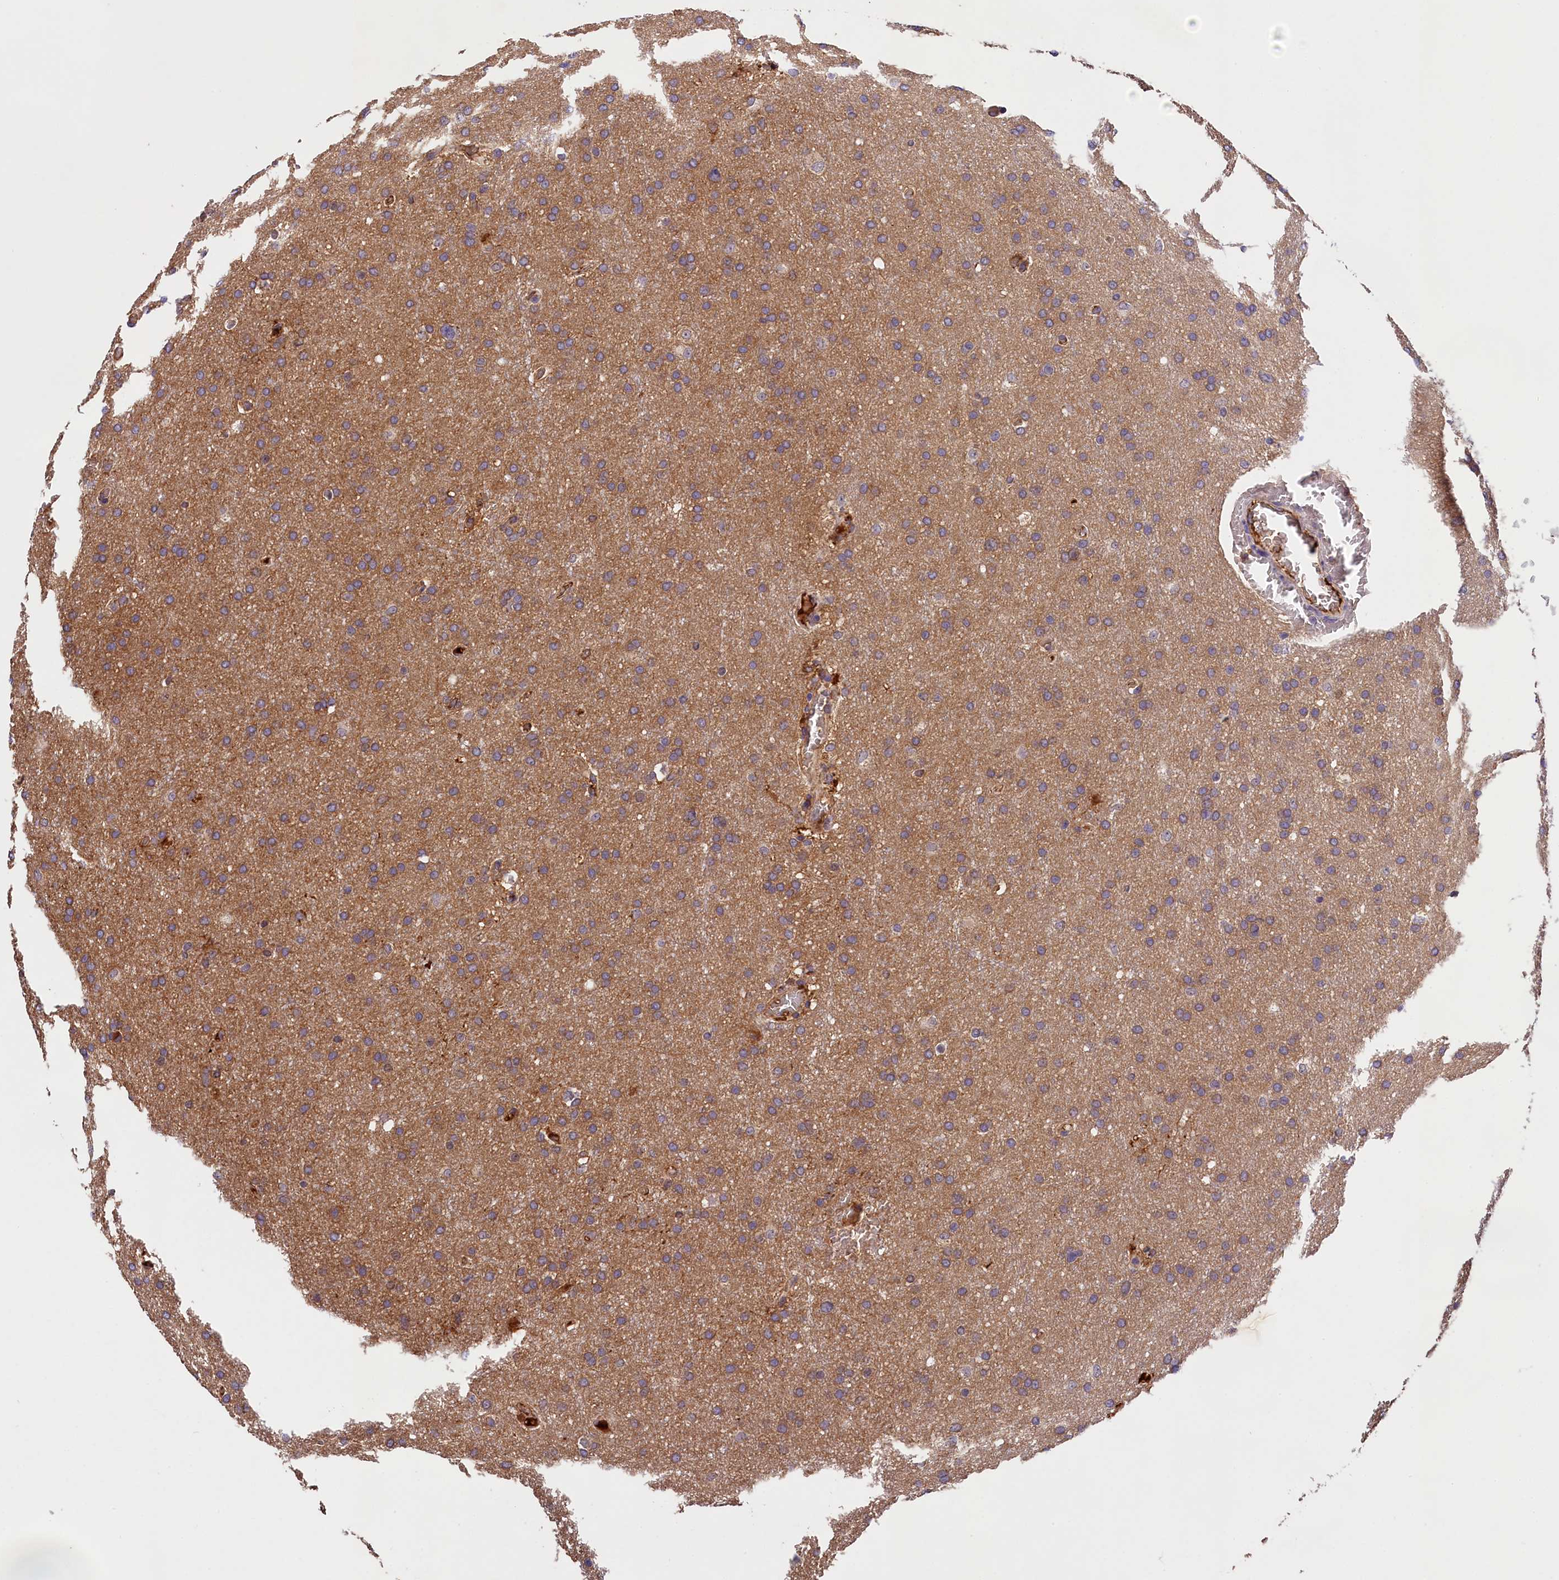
{"staining": {"intensity": "moderate", "quantity": ">75%", "location": "cytoplasmic/membranous"}, "tissue": "glioma", "cell_type": "Tumor cells", "image_type": "cancer", "snomed": [{"axis": "morphology", "description": "Glioma, malignant, High grade"}, {"axis": "topography", "description": "Cerebral cortex"}], "caption": "High-magnification brightfield microscopy of malignant high-grade glioma stained with DAB (brown) and counterstained with hematoxylin (blue). tumor cells exhibit moderate cytoplasmic/membranous expression is appreciated in about>75% of cells. The protein of interest is shown in brown color, while the nuclei are stained blue.", "gene": "PHAF1", "patient": {"sex": "female", "age": 36}}